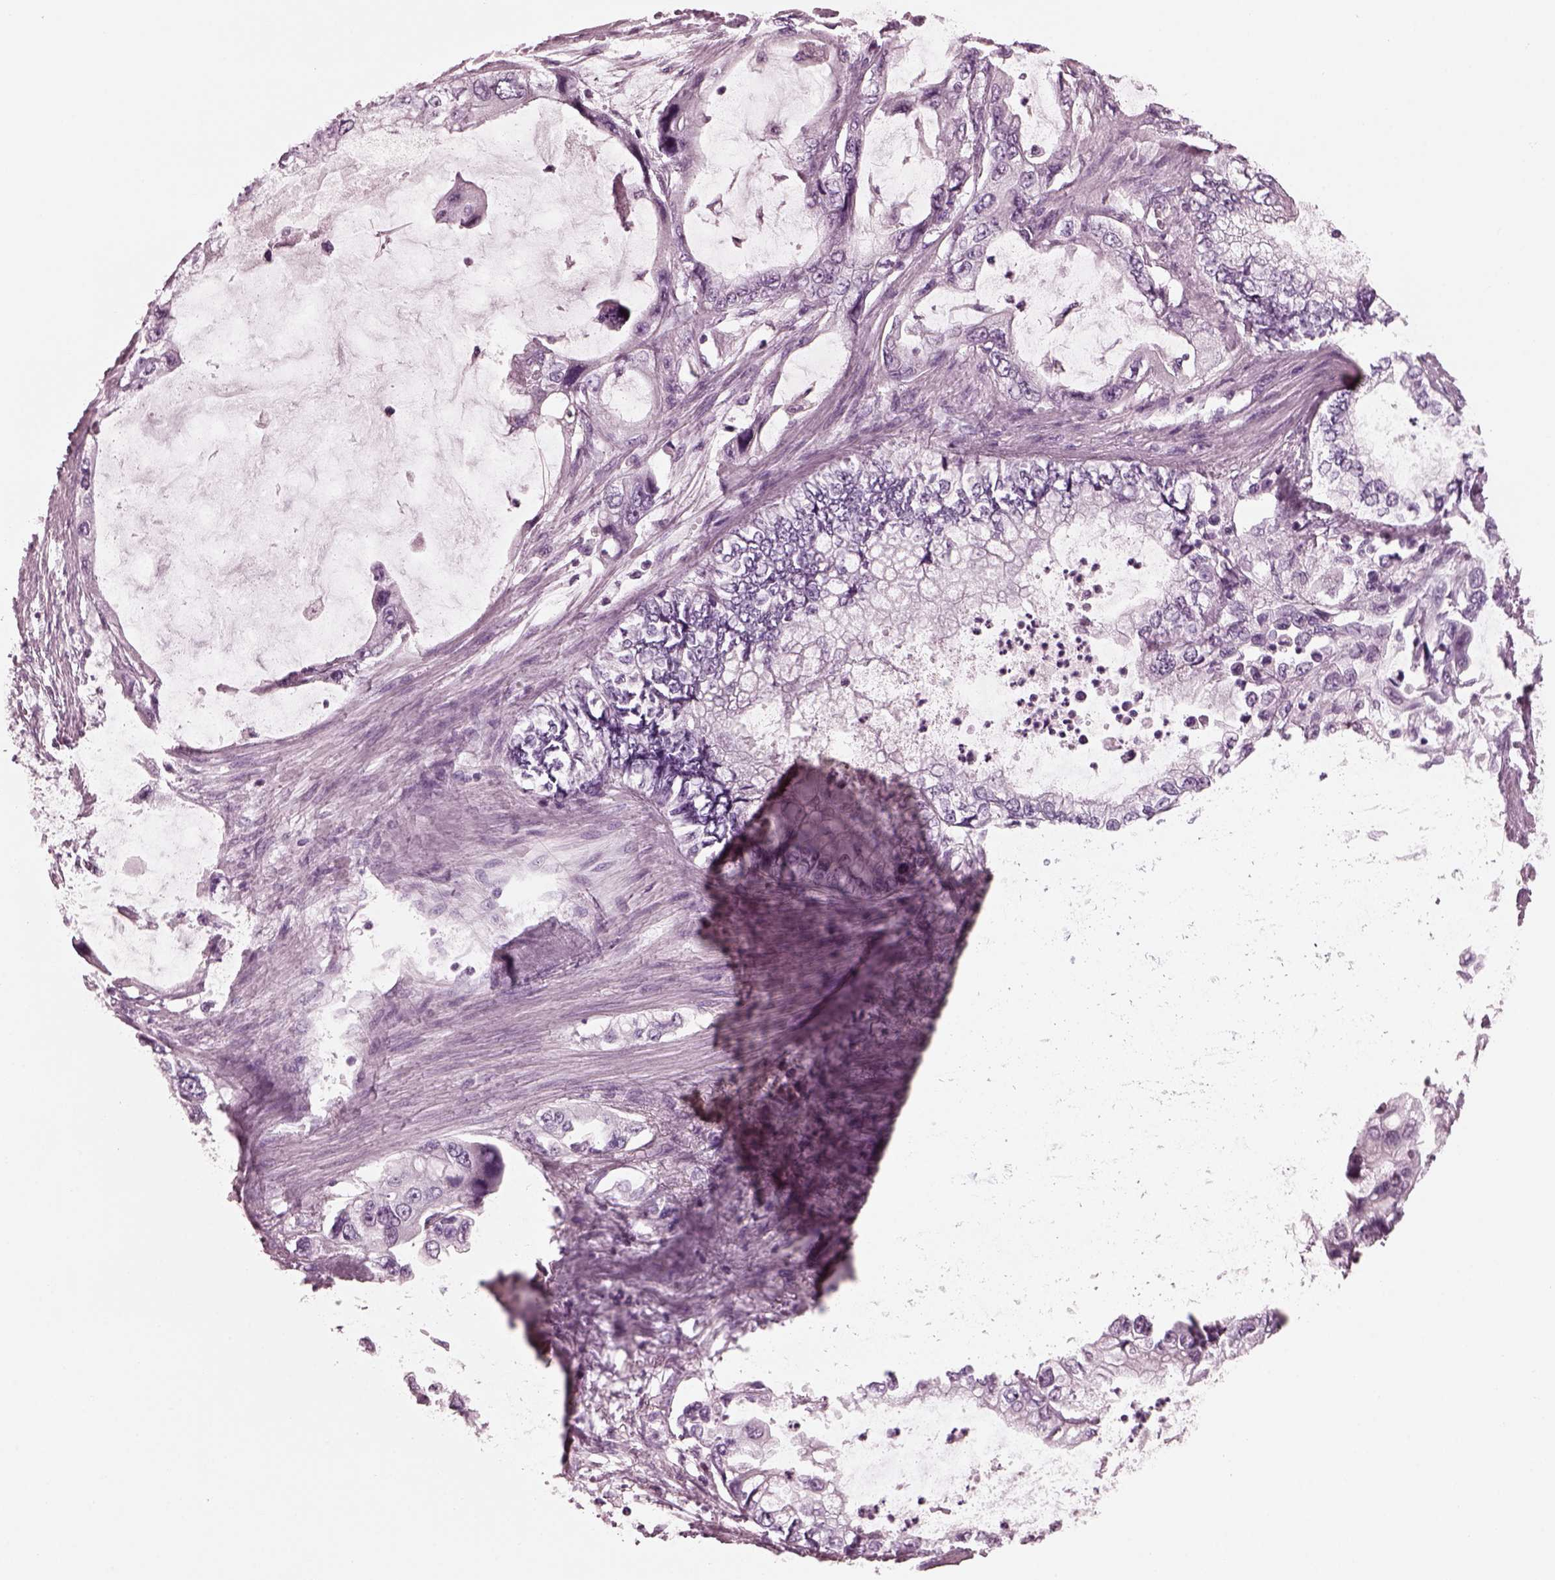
{"staining": {"intensity": "negative", "quantity": "none", "location": "none"}, "tissue": "stomach cancer", "cell_type": "Tumor cells", "image_type": "cancer", "snomed": [{"axis": "morphology", "description": "Adenocarcinoma, NOS"}, {"axis": "topography", "description": "Pancreas"}, {"axis": "topography", "description": "Stomach, upper"}, {"axis": "topography", "description": "Stomach"}], "caption": "Protein analysis of stomach cancer exhibits no significant expression in tumor cells.", "gene": "CGA", "patient": {"sex": "male", "age": 77}}